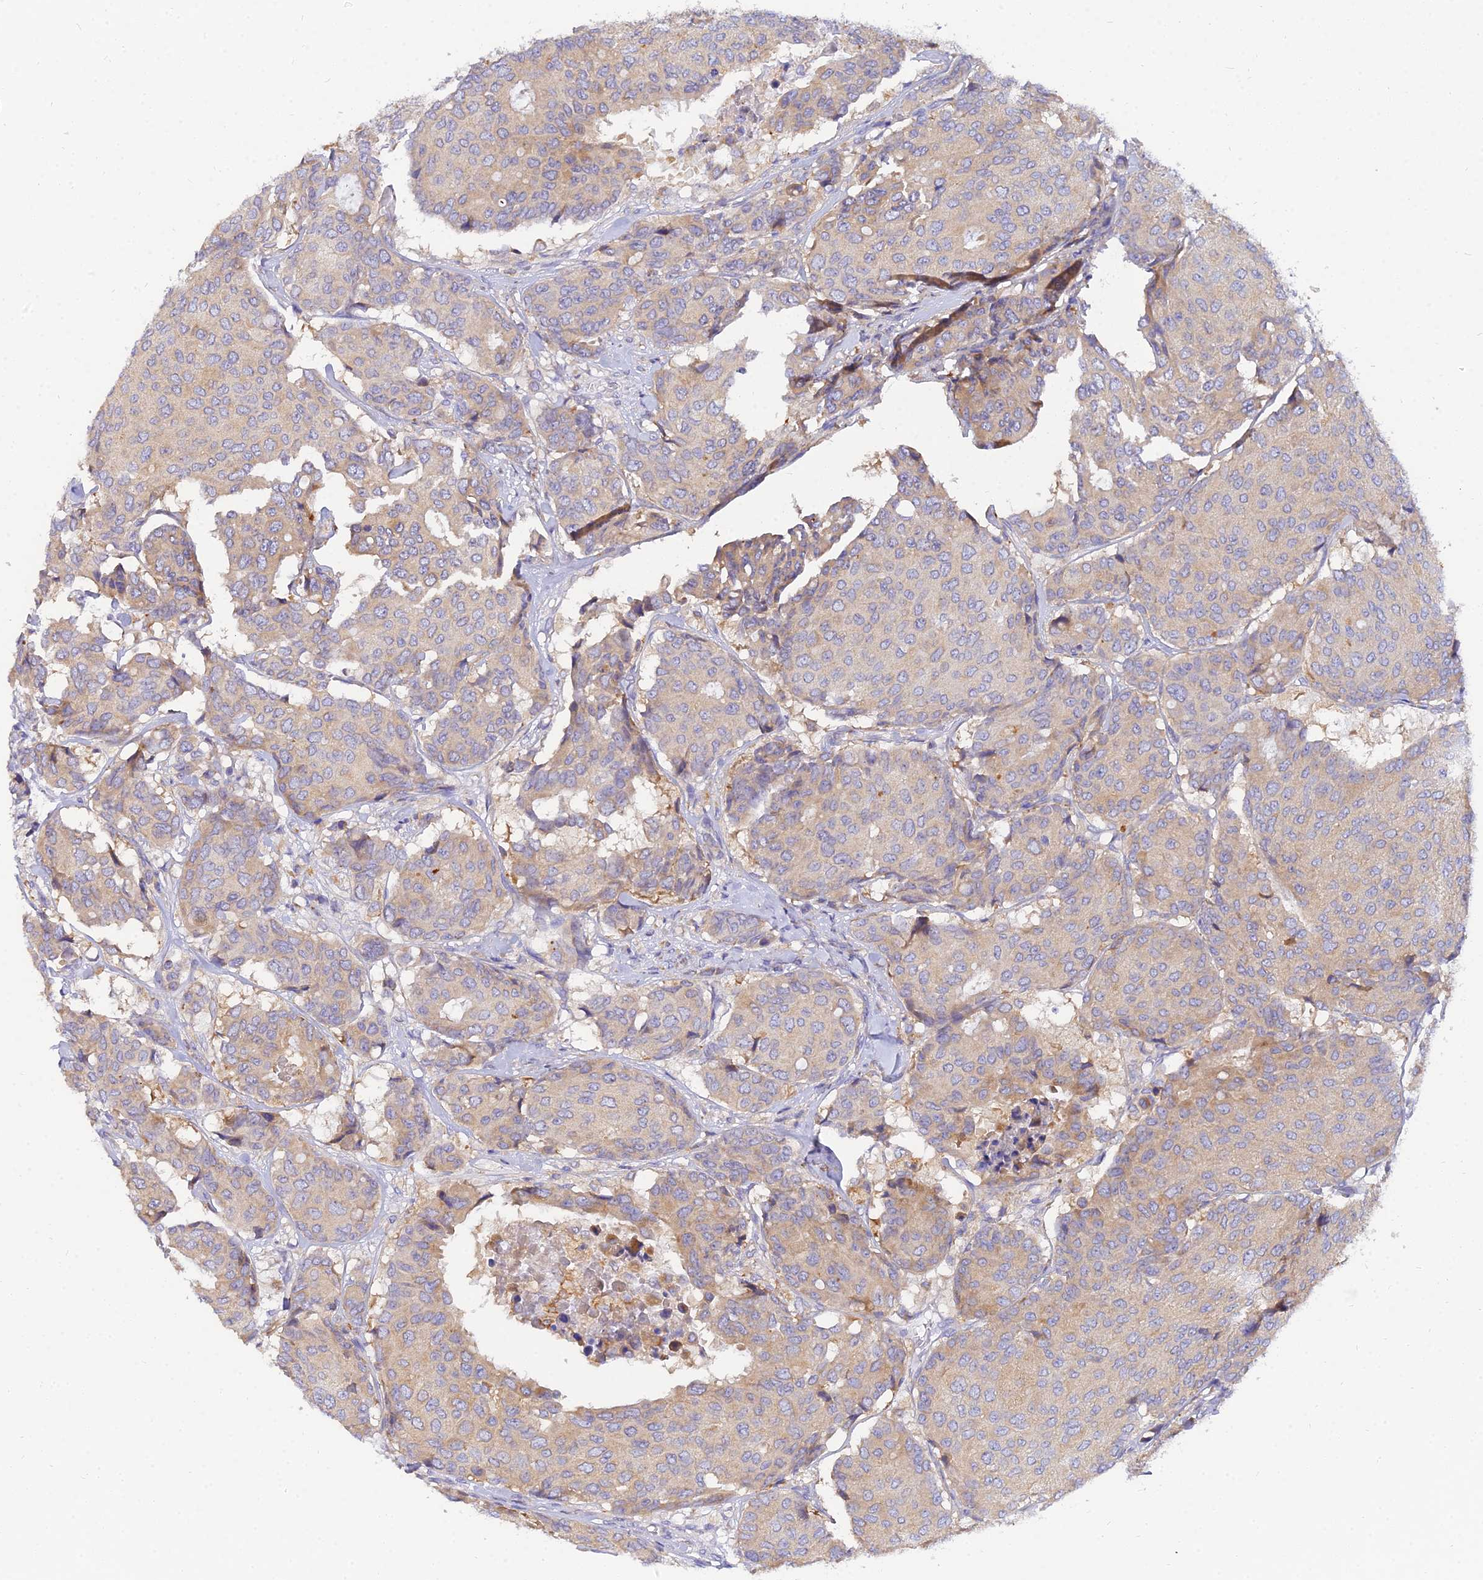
{"staining": {"intensity": "weak", "quantity": "<25%", "location": "cytoplasmic/membranous"}, "tissue": "breast cancer", "cell_type": "Tumor cells", "image_type": "cancer", "snomed": [{"axis": "morphology", "description": "Duct carcinoma"}, {"axis": "topography", "description": "Breast"}], "caption": "Human invasive ductal carcinoma (breast) stained for a protein using IHC exhibits no expression in tumor cells.", "gene": "ARL8B", "patient": {"sex": "female", "age": 75}}